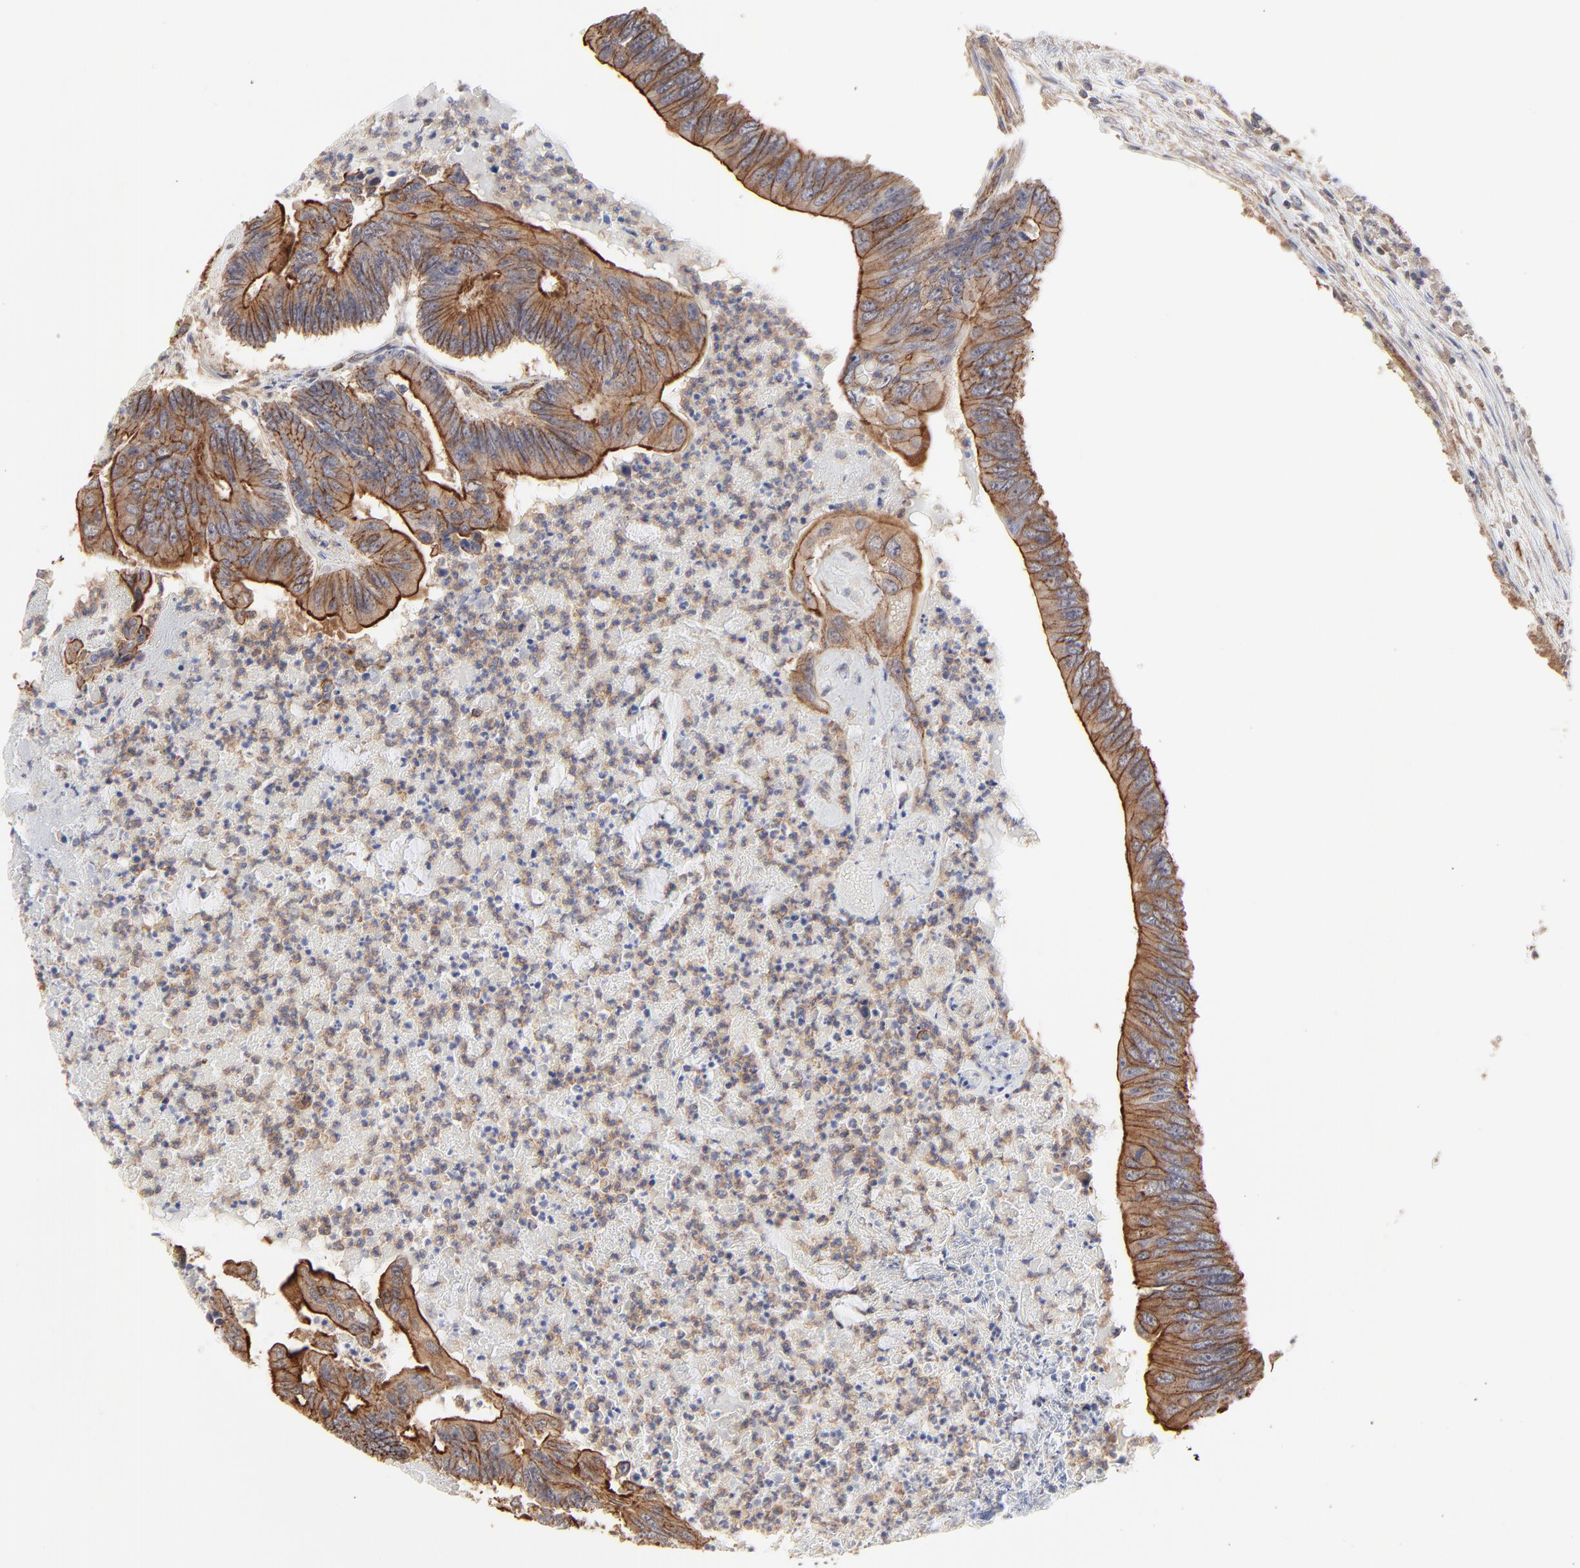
{"staining": {"intensity": "moderate", "quantity": ">75%", "location": "cytoplasmic/membranous"}, "tissue": "colorectal cancer", "cell_type": "Tumor cells", "image_type": "cancer", "snomed": [{"axis": "morphology", "description": "Adenocarcinoma, NOS"}, {"axis": "topography", "description": "Colon"}], "caption": "Moderate cytoplasmic/membranous positivity is present in approximately >75% of tumor cells in adenocarcinoma (colorectal).", "gene": "ARMT1", "patient": {"sex": "male", "age": 65}}